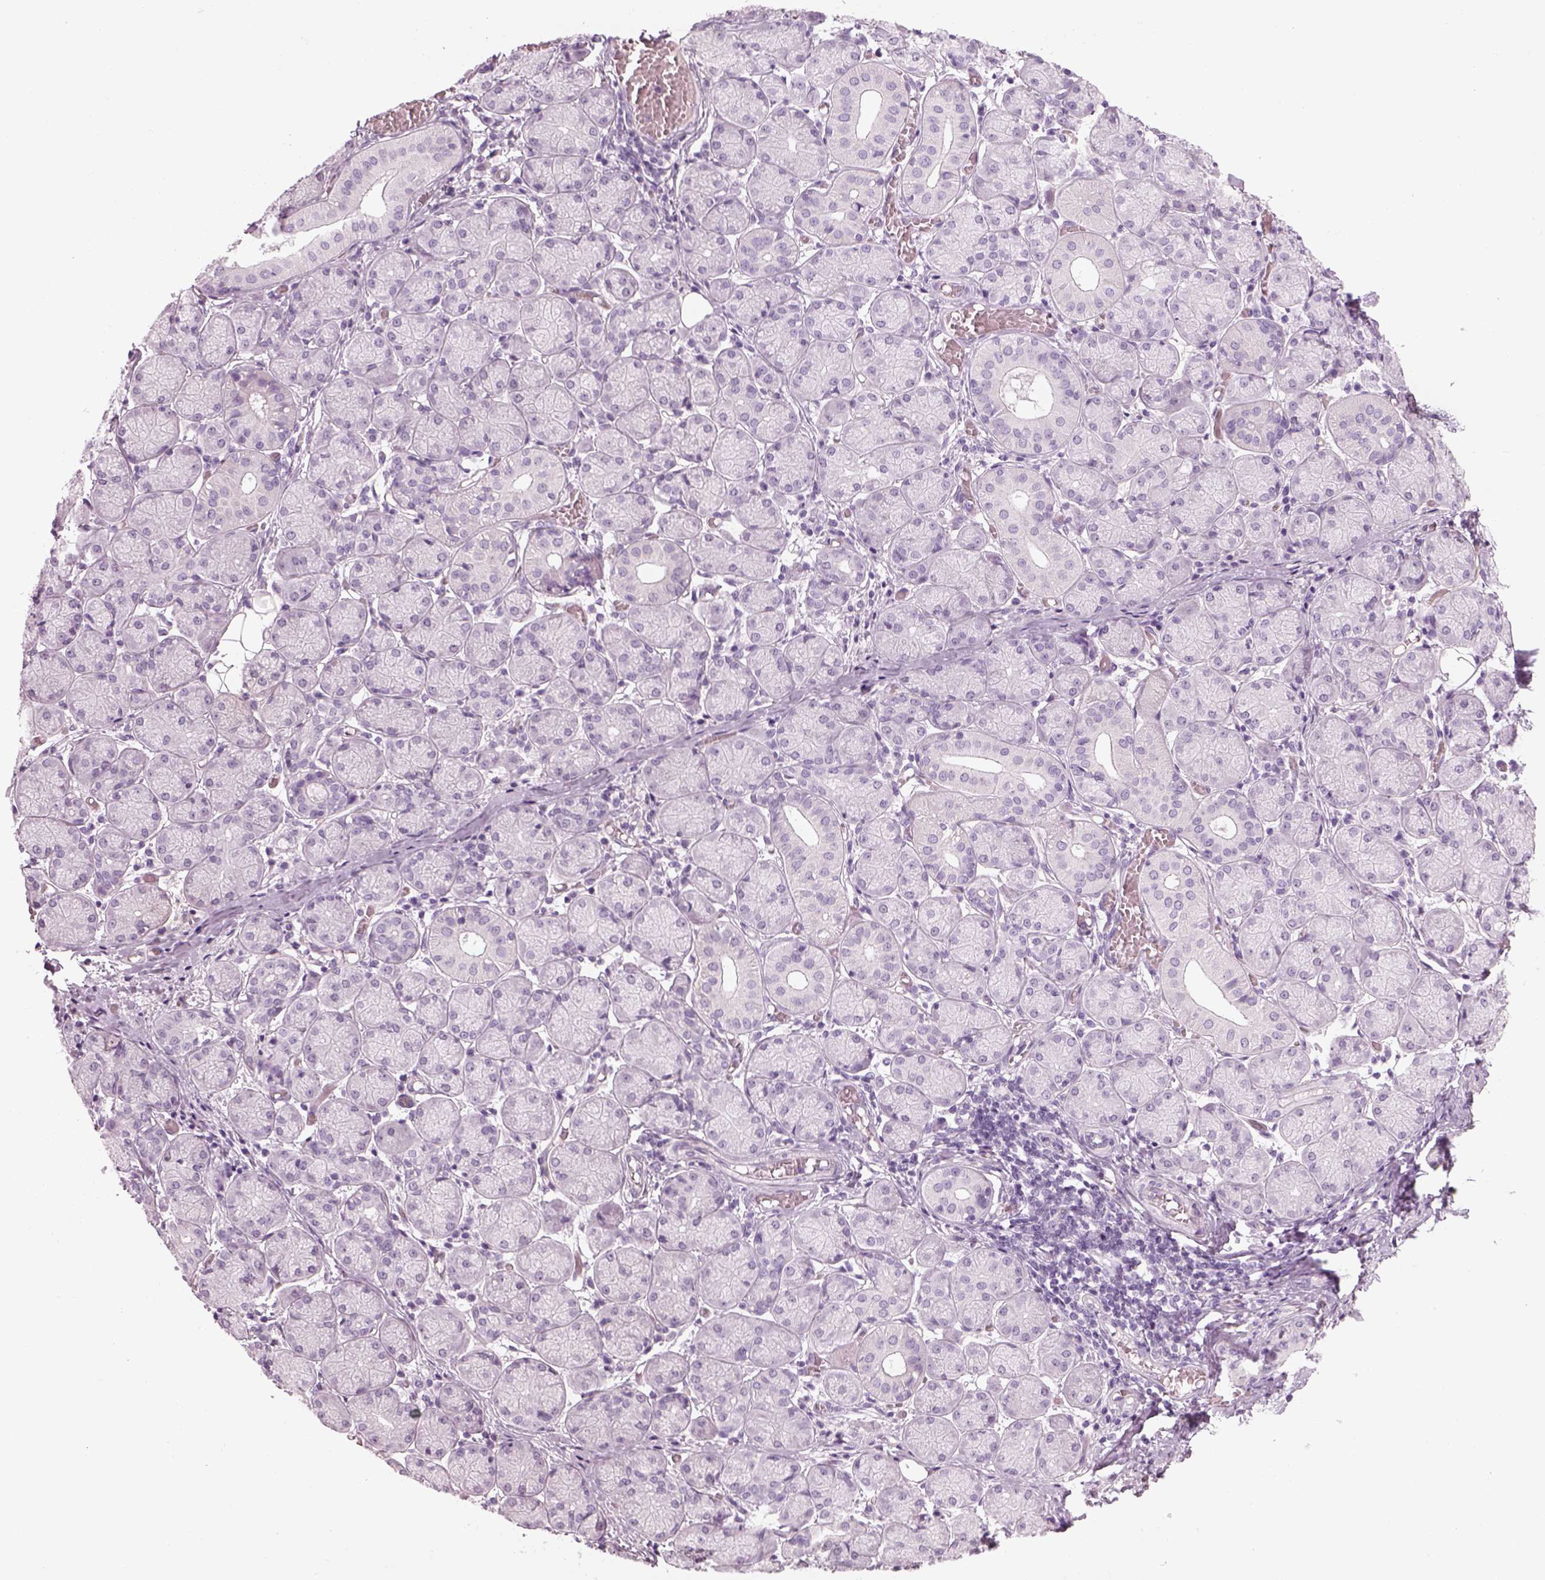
{"staining": {"intensity": "negative", "quantity": "none", "location": "none"}, "tissue": "salivary gland", "cell_type": "Glandular cells", "image_type": "normal", "snomed": [{"axis": "morphology", "description": "Normal tissue, NOS"}, {"axis": "topography", "description": "Salivary gland"}, {"axis": "topography", "description": "Peripheral nerve tissue"}], "caption": "Immunohistochemistry (IHC) of unremarkable salivary gland displays no staining in glandular cells.", "gene": "GAS2L2", "patient": {"sex": "female", "age": 24}}